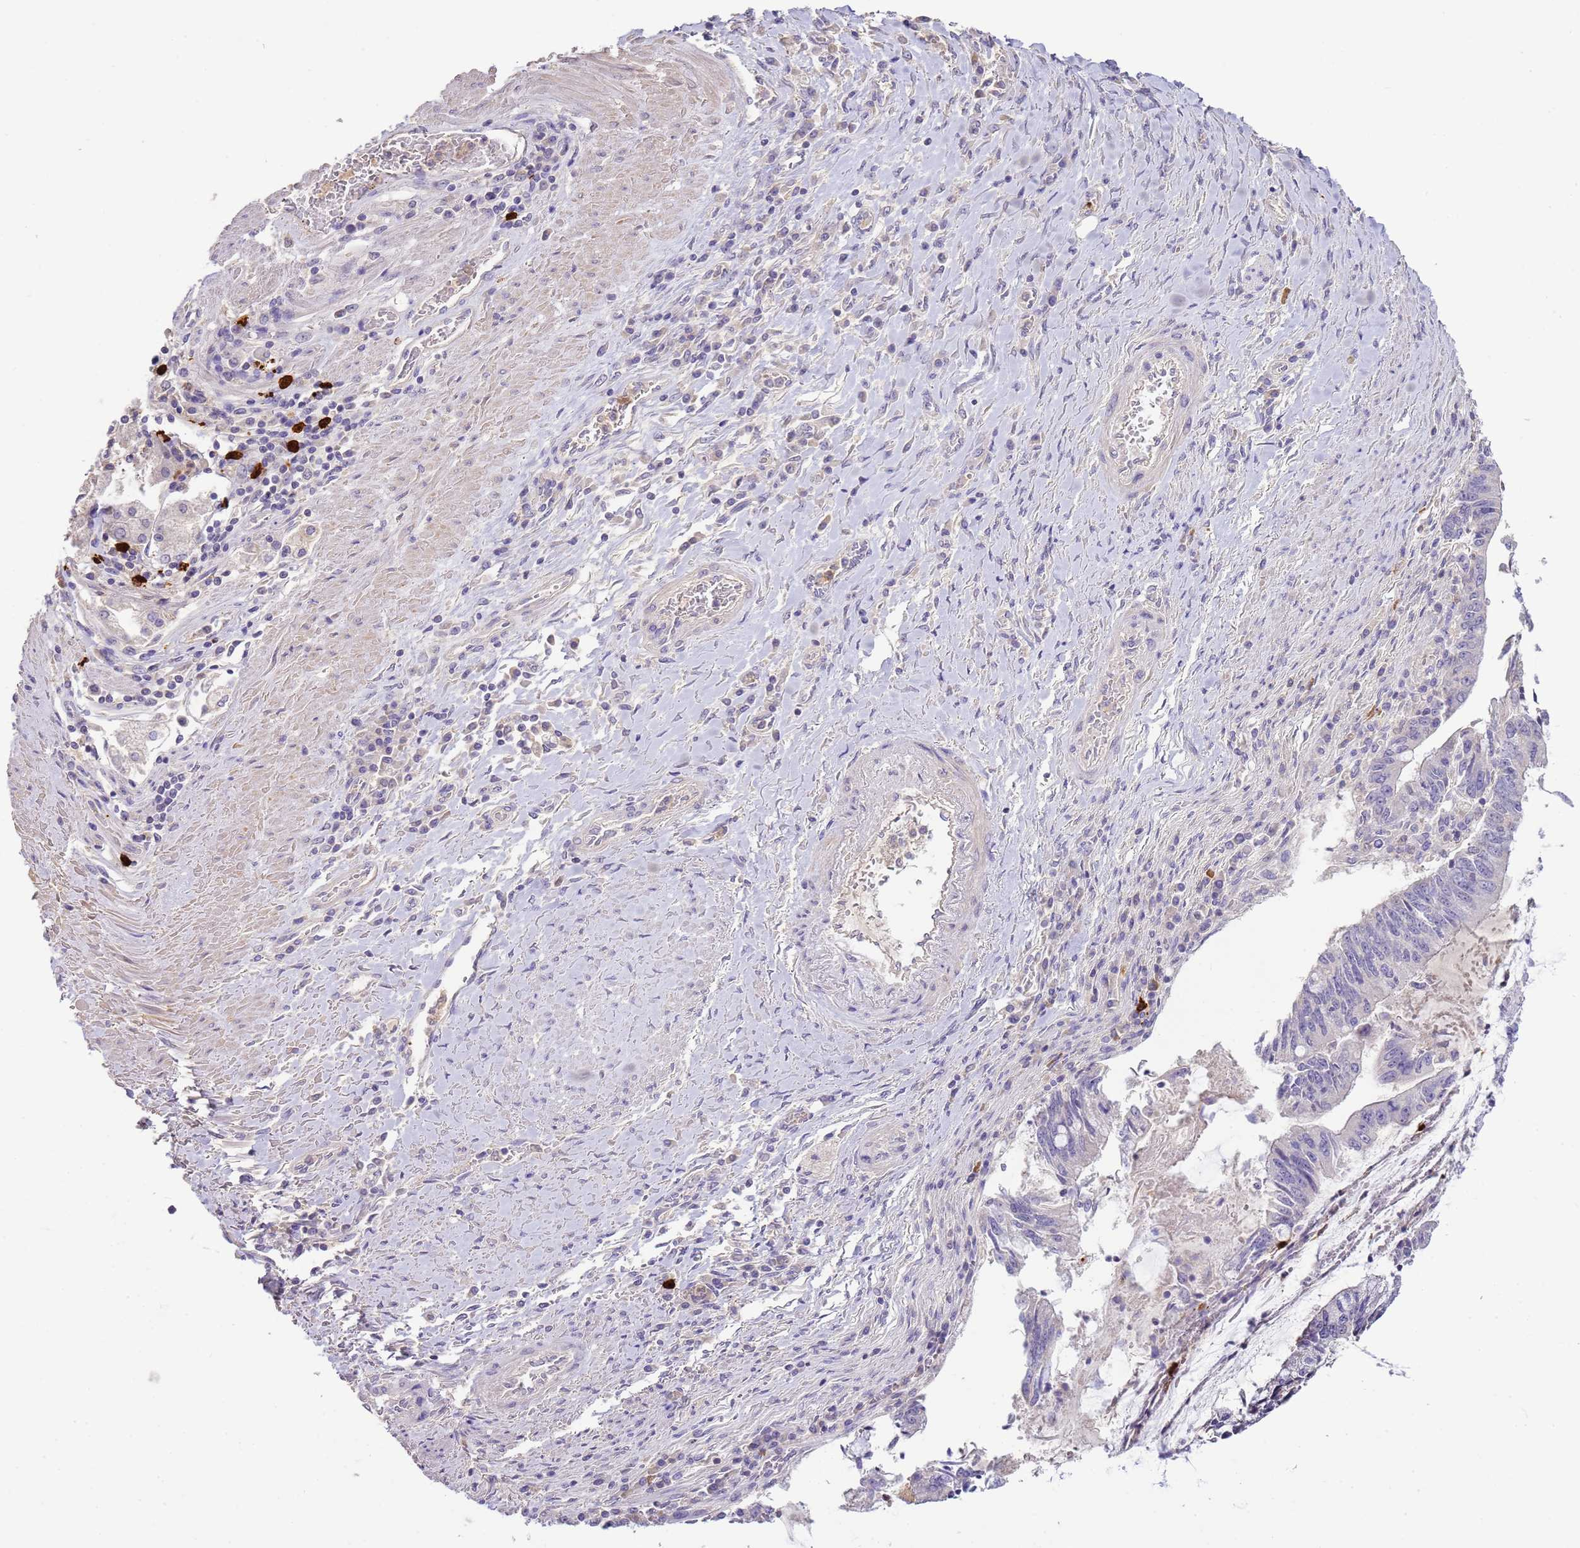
{"staining": {"intensity": "negative", "quantity": "none", "location": "none"}, "tissue": "pancreatic cancer", "cell_type": "Tumor cells", "image_type": "cancer", "snomed": [{"axis": "morphology", "description": "Adenocarcinoma, NOS"}, {"axis": "topography", "description": "Pancreas"}], "caption": "High magnification brightfield microscopy of pancreatic cancer stained with DAB (3,3'-diaminobenzidine) (brown) and counterstained with hematoxylin (blue): tumor cells show no significant staining.", "gene": "IL2RG", "patient": {"sex": "female", "age": 50}}